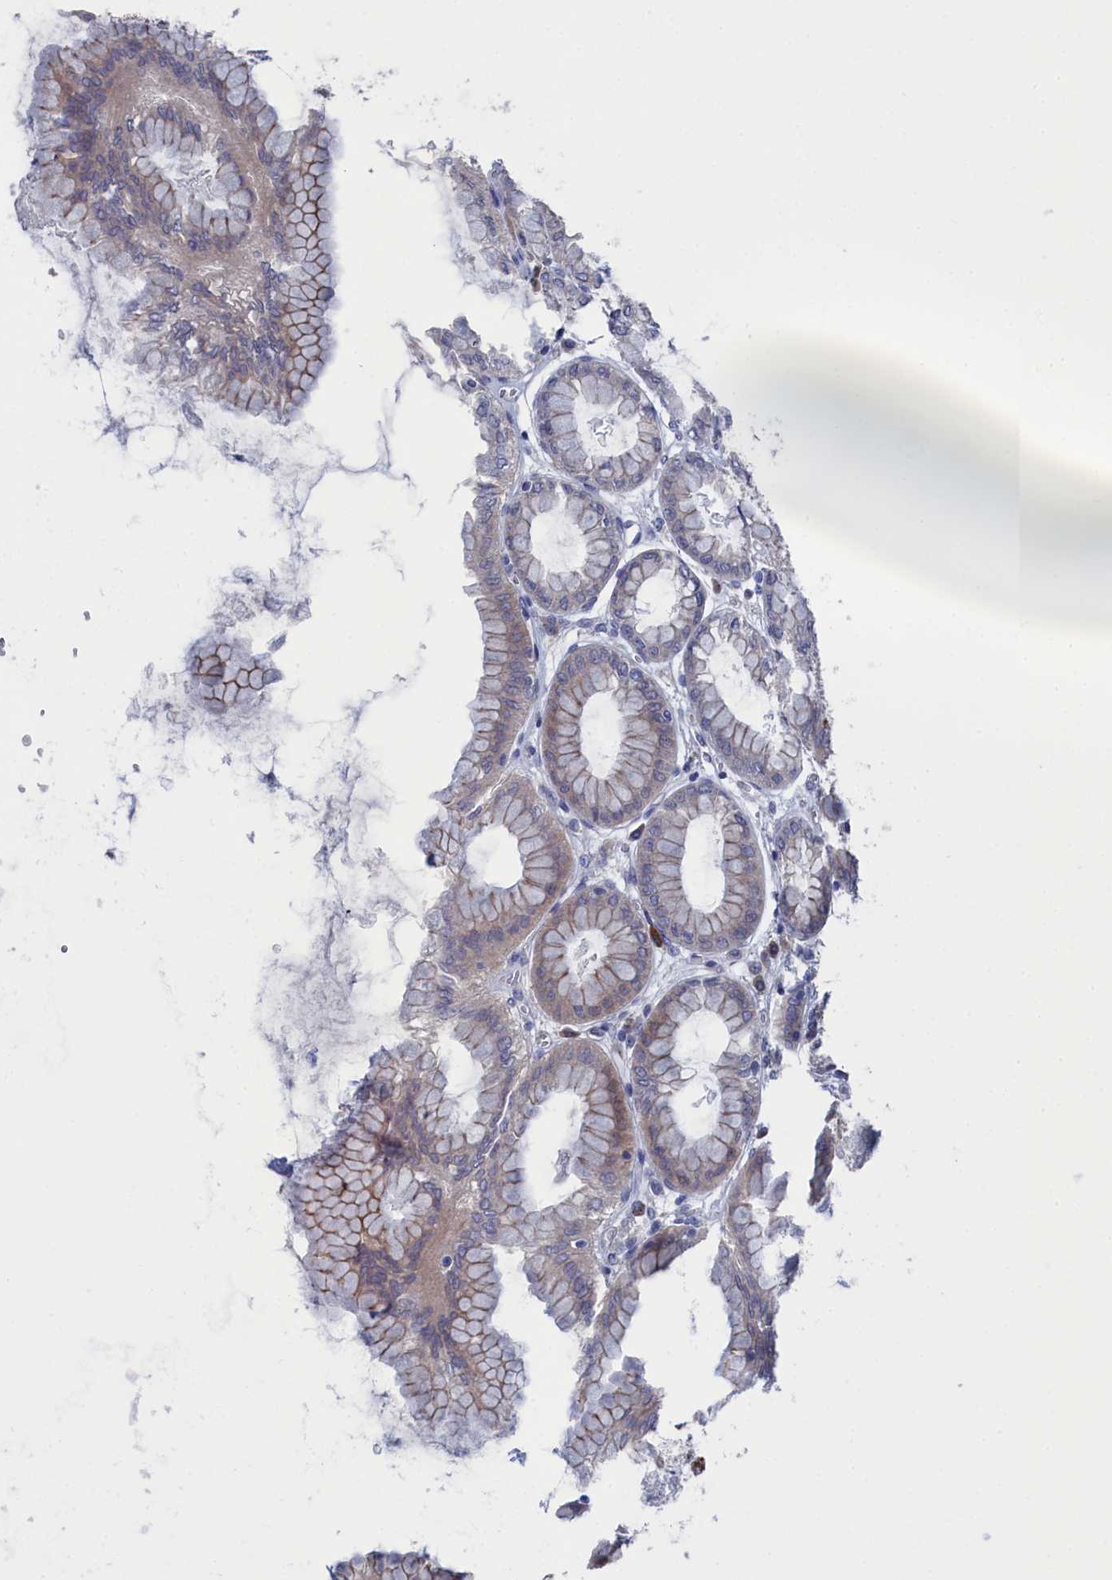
{"staining": {"intensity": "moderate", "quantity": "25%-75%", "location": "cytoplasmic/membranous,nuclear"}, "tissue": "stomach", "cell_type": "Glandular cells", "image_type": "normal", "snomed": [{"axis": "morphology", "description": "Normal tissue, NOS"}, {"axis": "topography", "description": "Stomach, upper"}], "caption": "This photomicrograph demonstrates normal stomach stained with immunohistochemistry to label a protein in brown. The cytoplasmic/membranous,nuclear of glandular cells show moderate positivity for the protein. Nuclei are counter-stained blue.", "gene": "TMEM161A", "patient": {"sex": "female", "age": 56}}